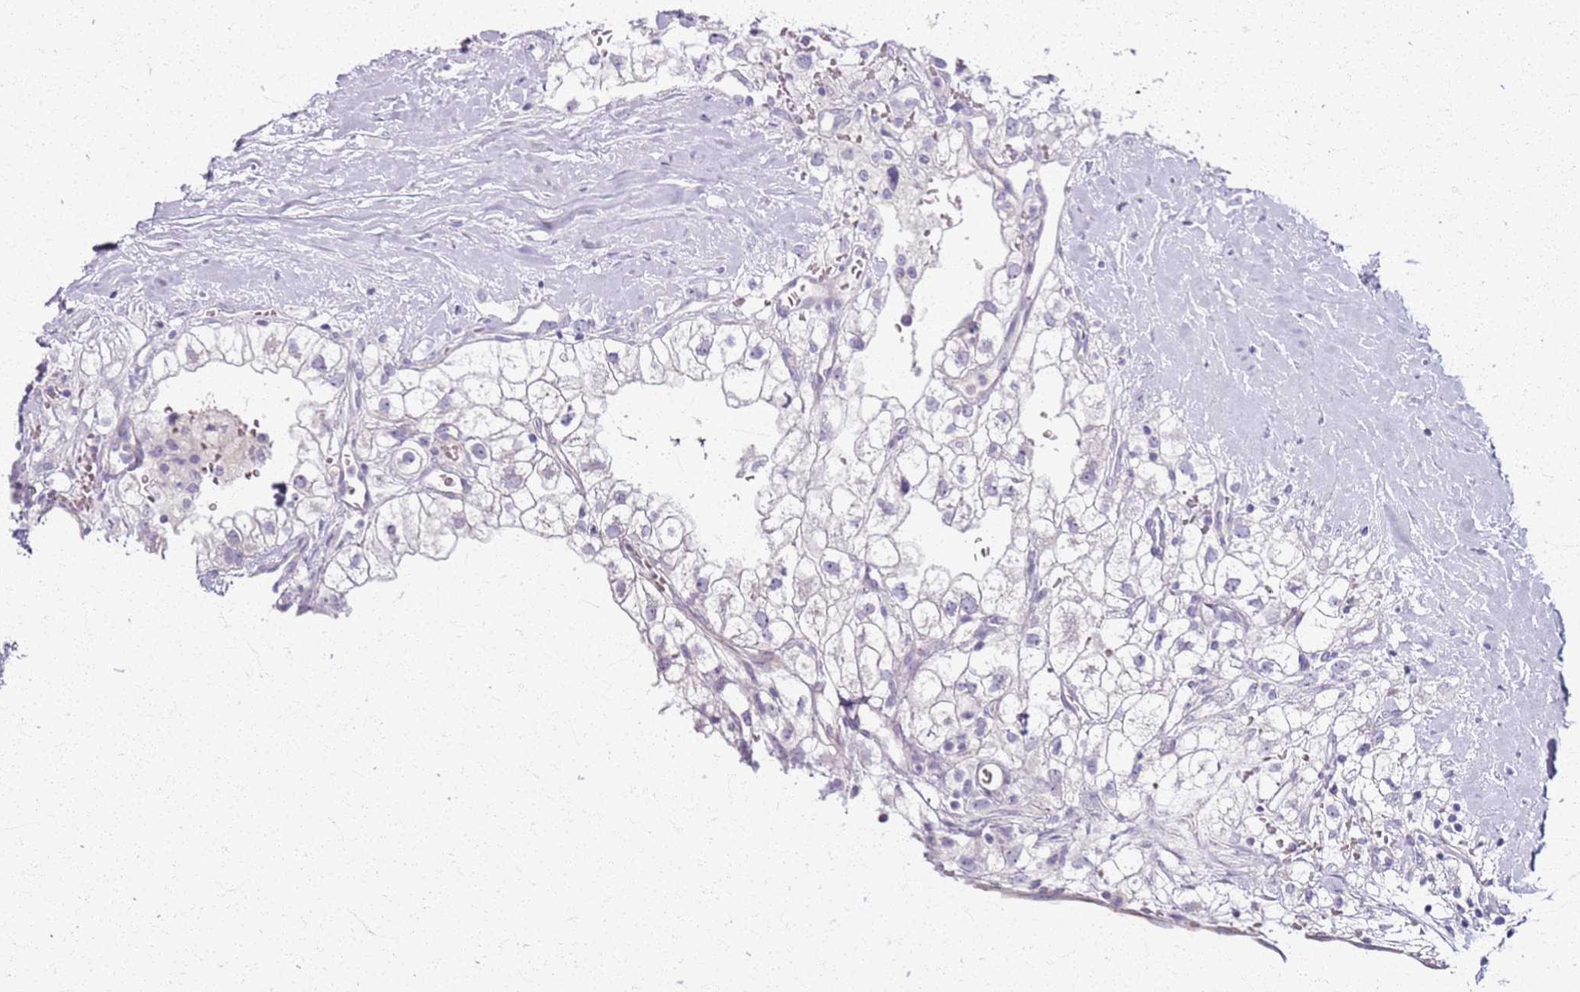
{"staining": {"intensity": "negative", "quantity": "none", "location": "none"}, "tissue": "renal cancer", "cell_type": "Tumor cells", "image_type": "cancer", "snomed": [{"axis": "morphology", "description": "Adenocarcinoma, NOS"}, {"axis": "topography", "description": "Kidney"}], "caption": "This is a histopathology image of immunohistochemistry (IHC) staining of adenocarcinoma (renal), which shows no staining in tumor cells. Brightfield microscopy of IHC stained with DAB (3,3'-diaminobenzidine) (brown) and hematoxylin (blue), captured at high magnification.", "gene": "CSRP3", "patient": {"sex": "male", "age": 59}}